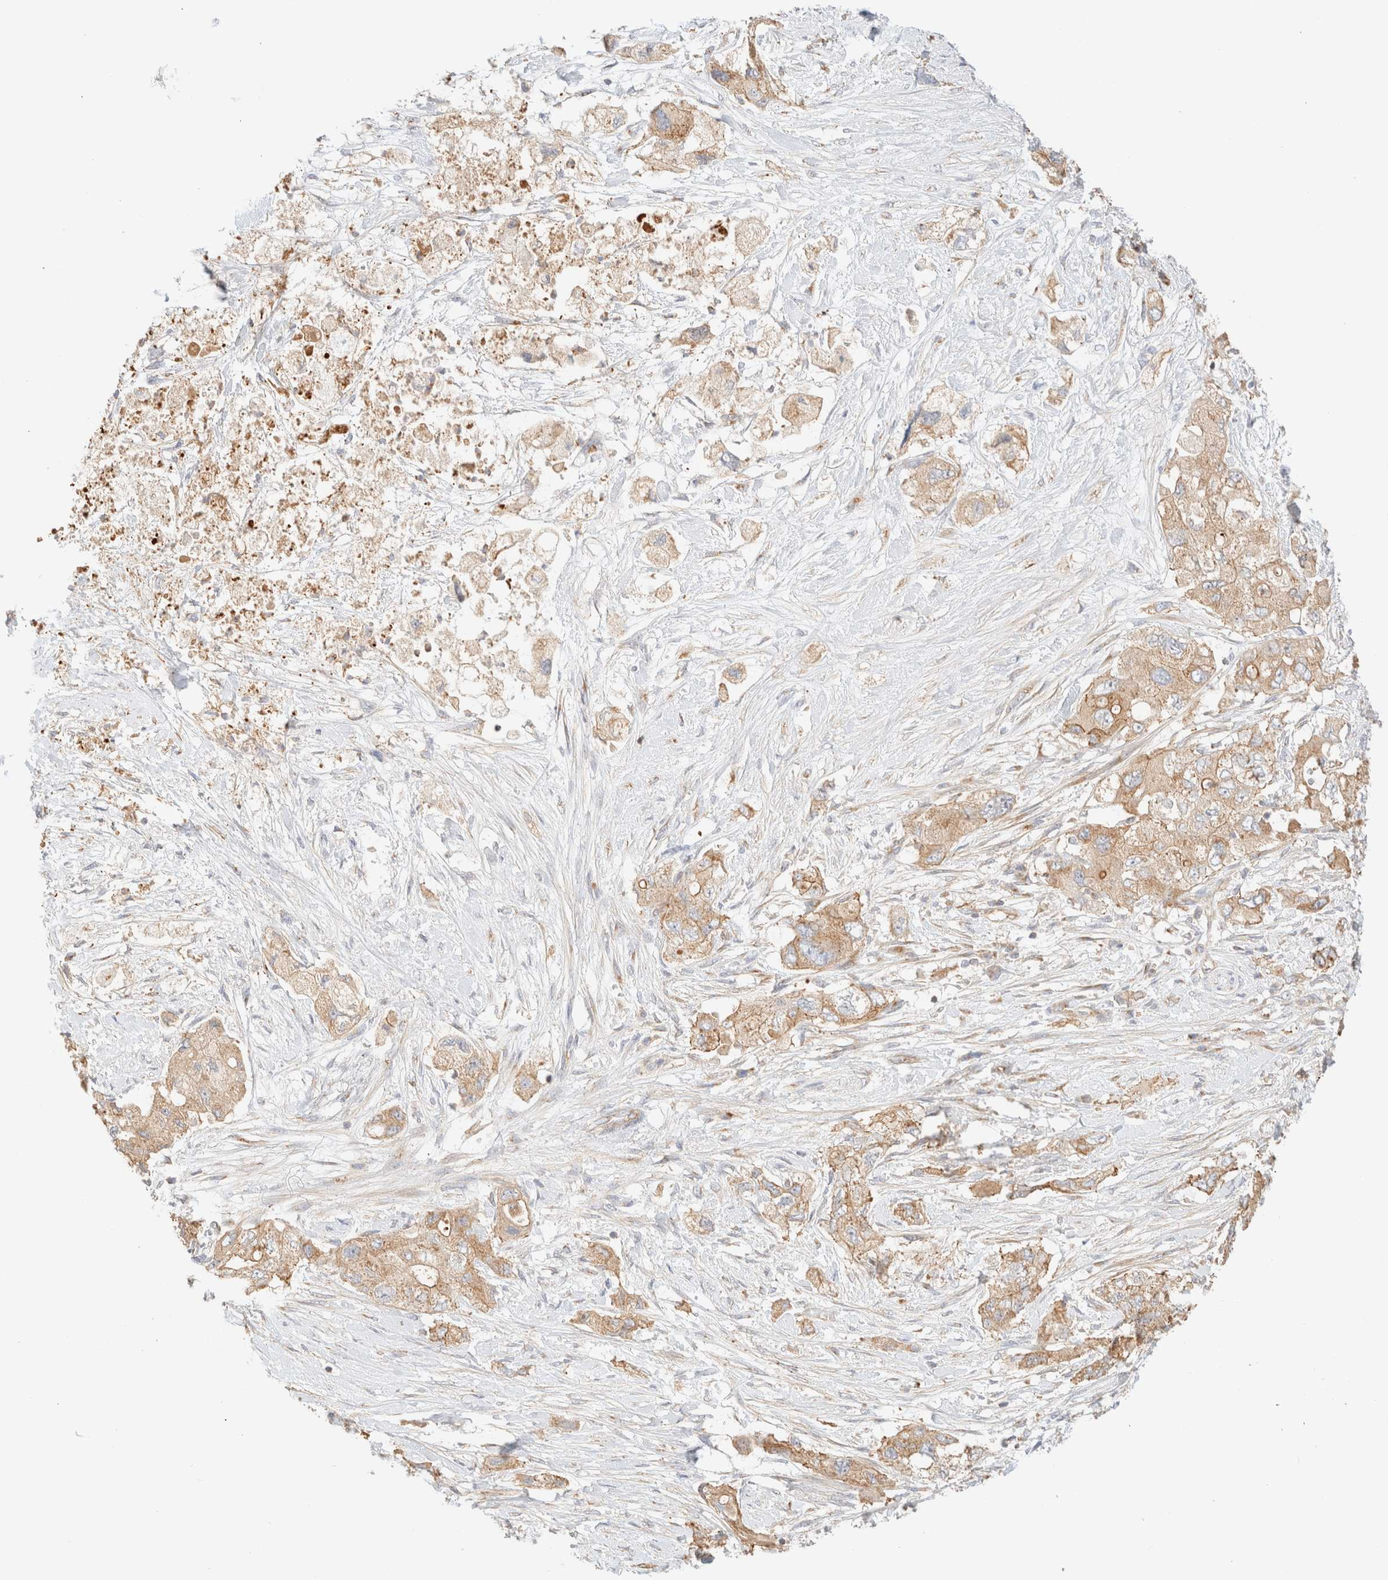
{"staining": {"intensity": "moderate", "quantity": ">75%", "location": "cytoplasmic/membranous"}, "tissue": "pancreatic cancer", "cell_type": "Tumor cells", "image_type": "cancer", "snomed": [{"axis": "morphology", "description": "Adenocarcinoma, NOS"}, {"axis": "topography", "description": "Pancreas"}], "caption": "The immunohistochemical stain shows moderate cytoplasmic/membranous positivity in tumor cells of adenocarcinoma (pancreatic) tissue.", "gene": "MYO10", "patient": {"sex": "female", "age": 73}}